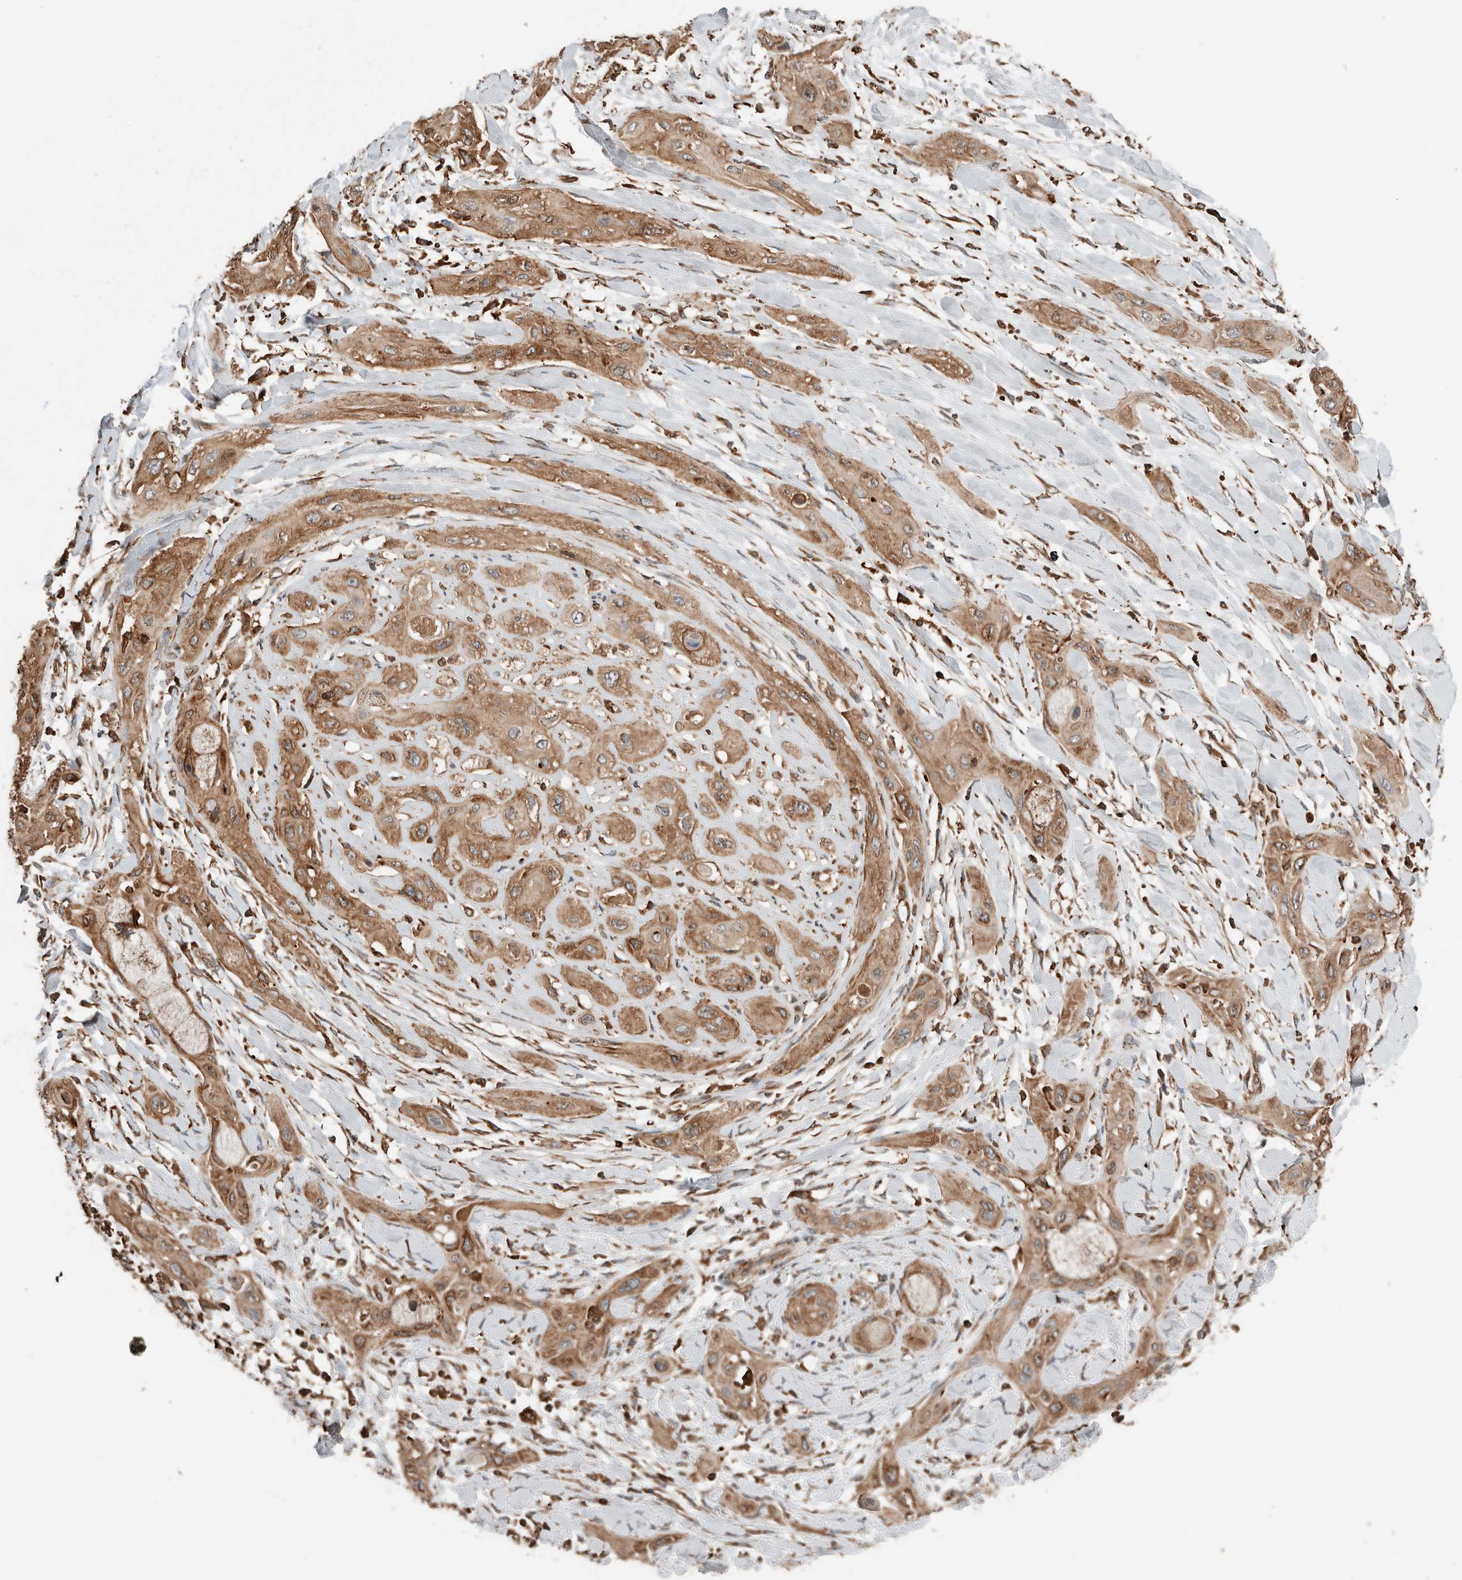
{"staining": {"intensity": "moderate", "quantity": ">75%", "location": "cytoplasmic/membranous"}, "tissue": "lung cancer", "cell_type": "Tumor cells", "image_type": "cancer", "snomed": [{"axis": "morphology", "description": "Squamous cell carcinoma, NOS"}, {"axis": "topography", "description": "Lung"}], "caption": "Protein expression analysis of human lung cancer reveals moderate cytoplasmic/membranous staining in about >75% of tumor cells.", "gene": "ERAP2", "patient": {"sex": "female", "age": 47}}